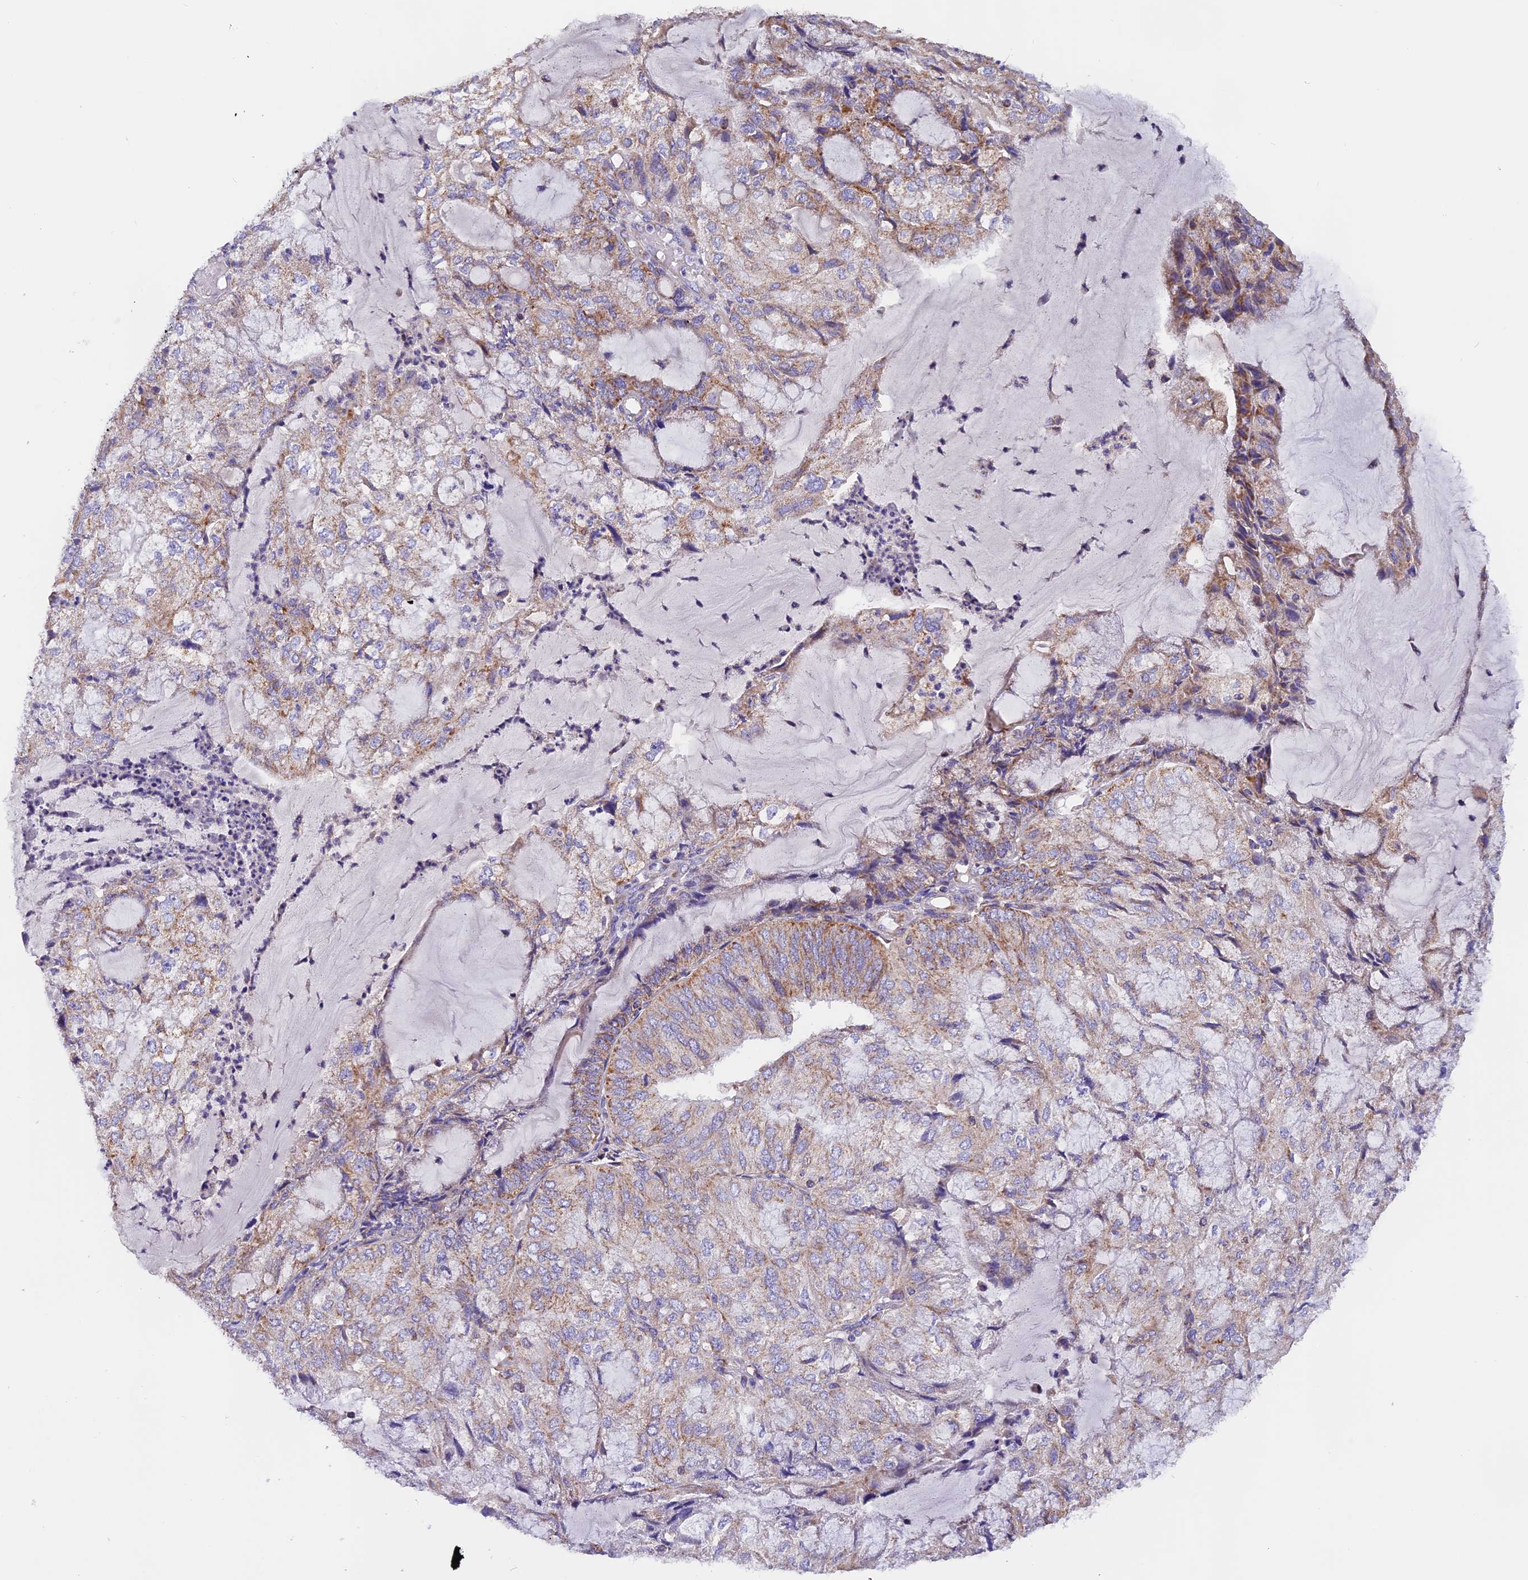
{"staining": {"intensity": "moderate", "quantity": "25%-75%", "location": "cytoplasmic/membranous"}, "tissue": "endometrial cancer", "cell_type": "Tumor cells", "image_type": "cancer", "snomed": [{"axis": "morphology", "description": "Adenocarcinoma, NOS"}, {"axis": "topography", "description": "Endometrium"}], "caption": "Adenocarcinoma (endometrial) stained with a protein marker displays moderate staining in tumor cells.", "gene": "MGME1", "patient": {"sex": "female", "age": 81}}